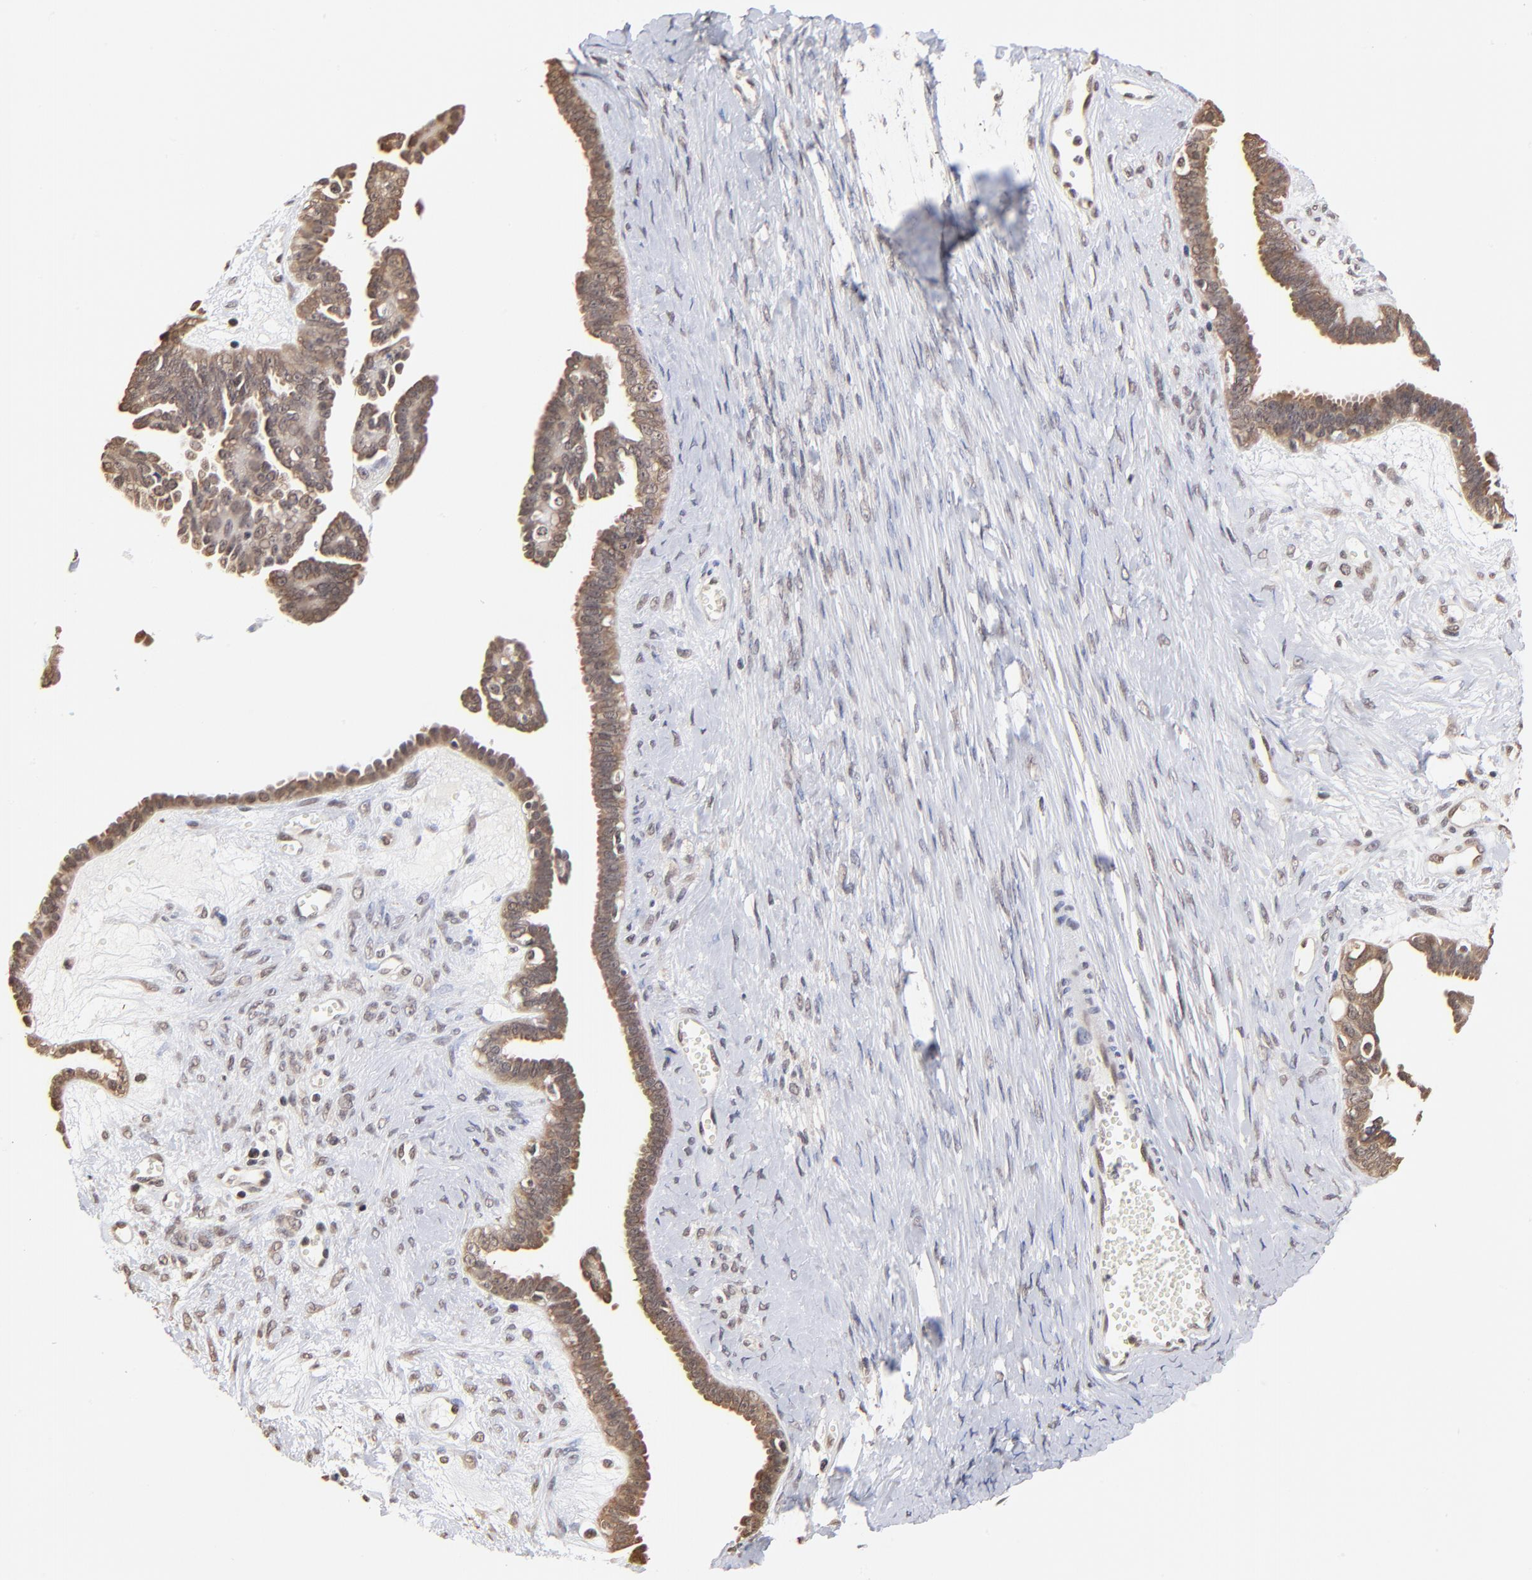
{"staining": {"intensity": "weak", "quantity": ">75%", "location": "cytoplasmic/membranous"}, "tissue": "ovarian cancer", "cell_type": "Tumor cells", "image_type": "cancer", "snomed": [{"axis": "morphology", "description": "Cystadenocarcinoma, serous, NOS"}, {"axis": "topography", "description": "Ovary"}], "caption": "Immunohistochemistry (IHC) micrograph of ovarian cancer stained for a protein (brown), which shows low levels of weak cytoplasmic/membranous expression in about >75% of tumor cells.", "gene": "BRPF1", "patient": {"sex": "female", "age": 71}}